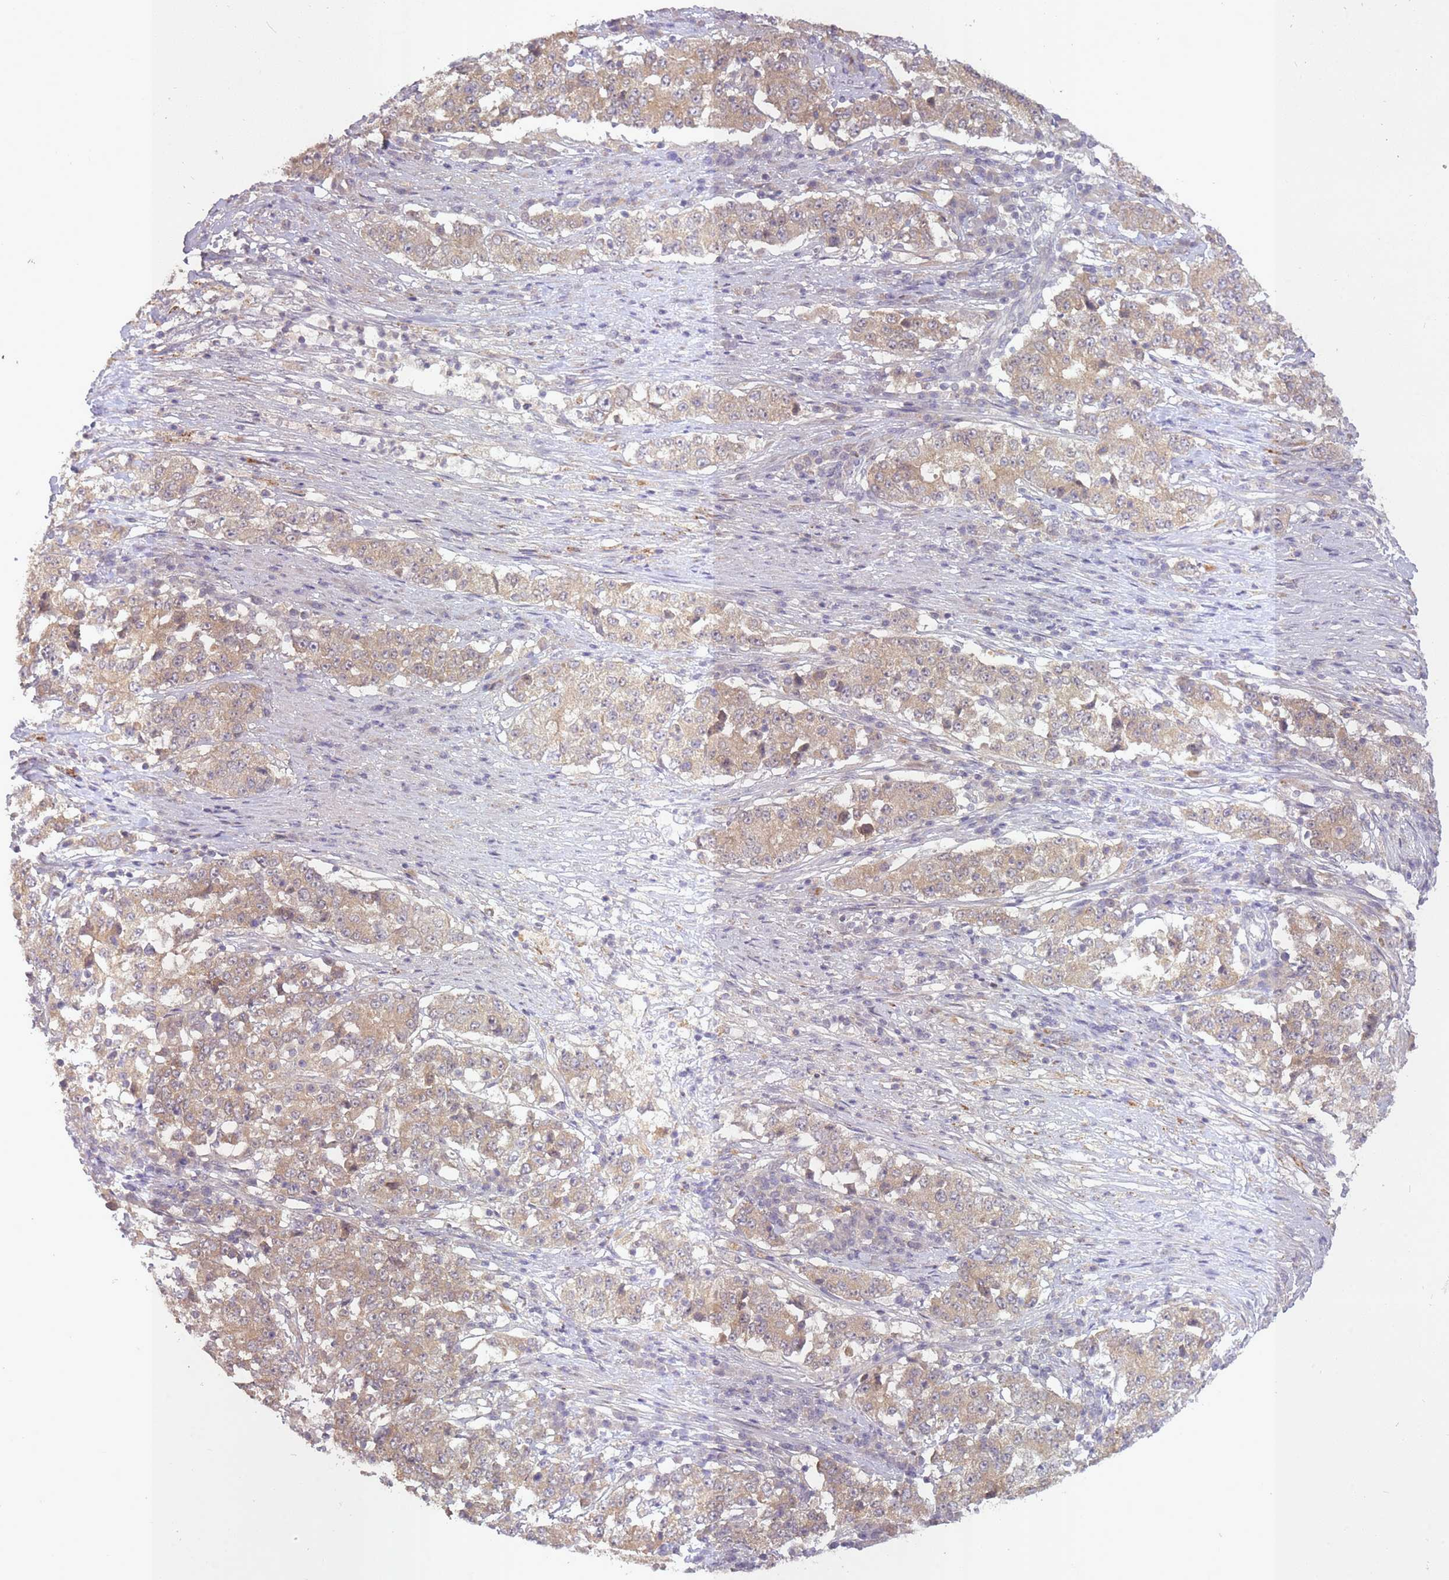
{"staining": {"intensity": "weak", "quantity": ">75%", "location": "cytoplasmic/membranous"}, "tissue": "stomach cancer", "cell_type": "Tumor cells", "image_type": "cancer", "snomed": [{"axis": "morphology", "description": "Adenocarcinoma, NOS"}, {"axis": "topography", "description": "Stomach"}], "caption": "An image of human stomach adenocarcinoma stained for a protein reveals weak cytoplasmic/membranous brown staining in tumor cells. The staining was performed using DAB (3,3'-diaminobenzidine), with brown indicating positive protein expression. Nuclei are stained blue with hematoxylin.", "gene": "LRATD2", "patient": {"sex": "male", "age": 59}}